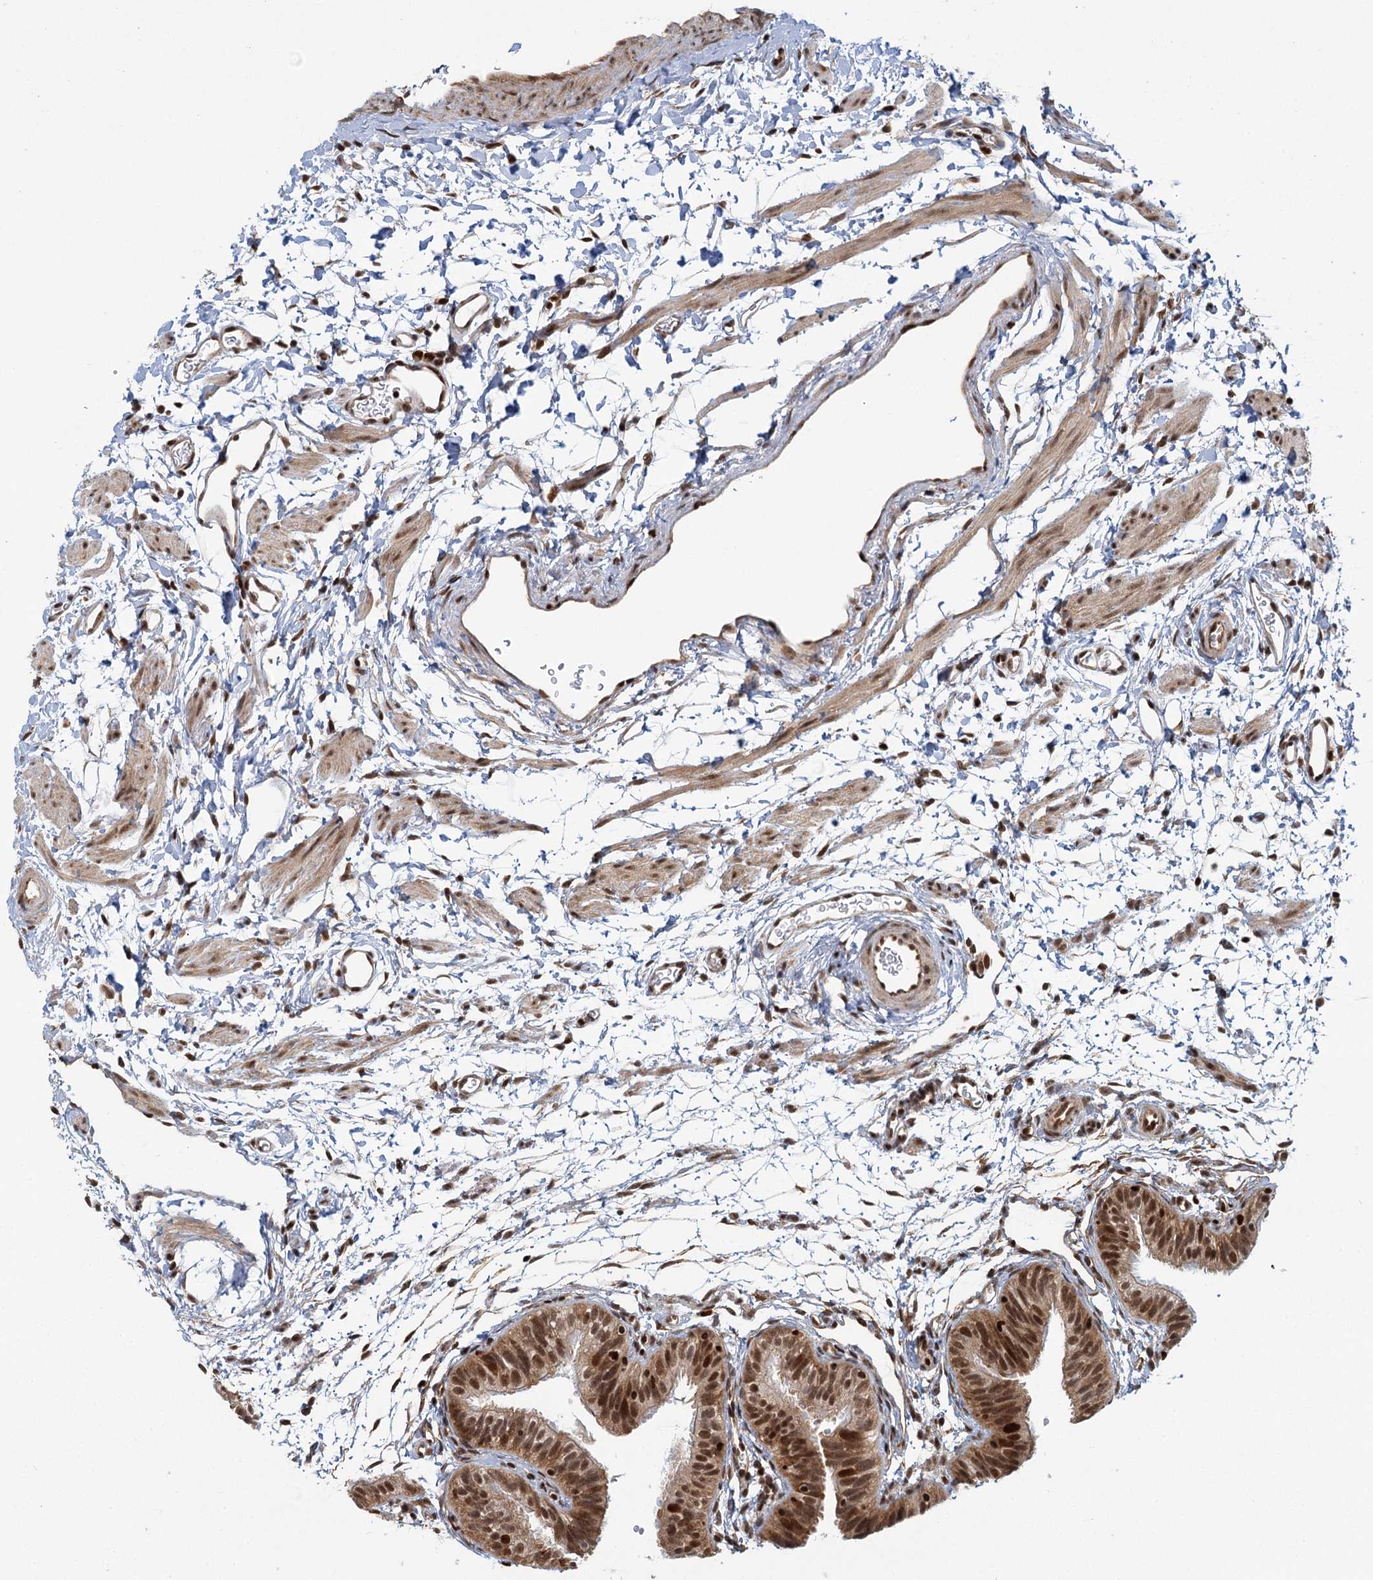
{"staining": {"intensity": "strong", "quantity": ">75%", "location": "cytoplasmic/membranous,nuclear"}, "tissue": "fallopian tube", "cell_type": "Glandular cells", "image_type": "normal", "snomed": [{"axis": "morphology", "description": "Normal tissue, NOS"}, {"axis": "topography", "description": "Fallopian tube"}], "caption": "A micrograph of human fallopian tube stained for a protein demonstrates strong cytoplasmic/membranous,nuclear brown staining in glandular cells. (DAB (3,3'-diaminobenzidine) IHC, brown staining for protein, blue staining for nuclei).", "gene": "GPATCH11", "patient": {"sex": "female", "age": 35}}